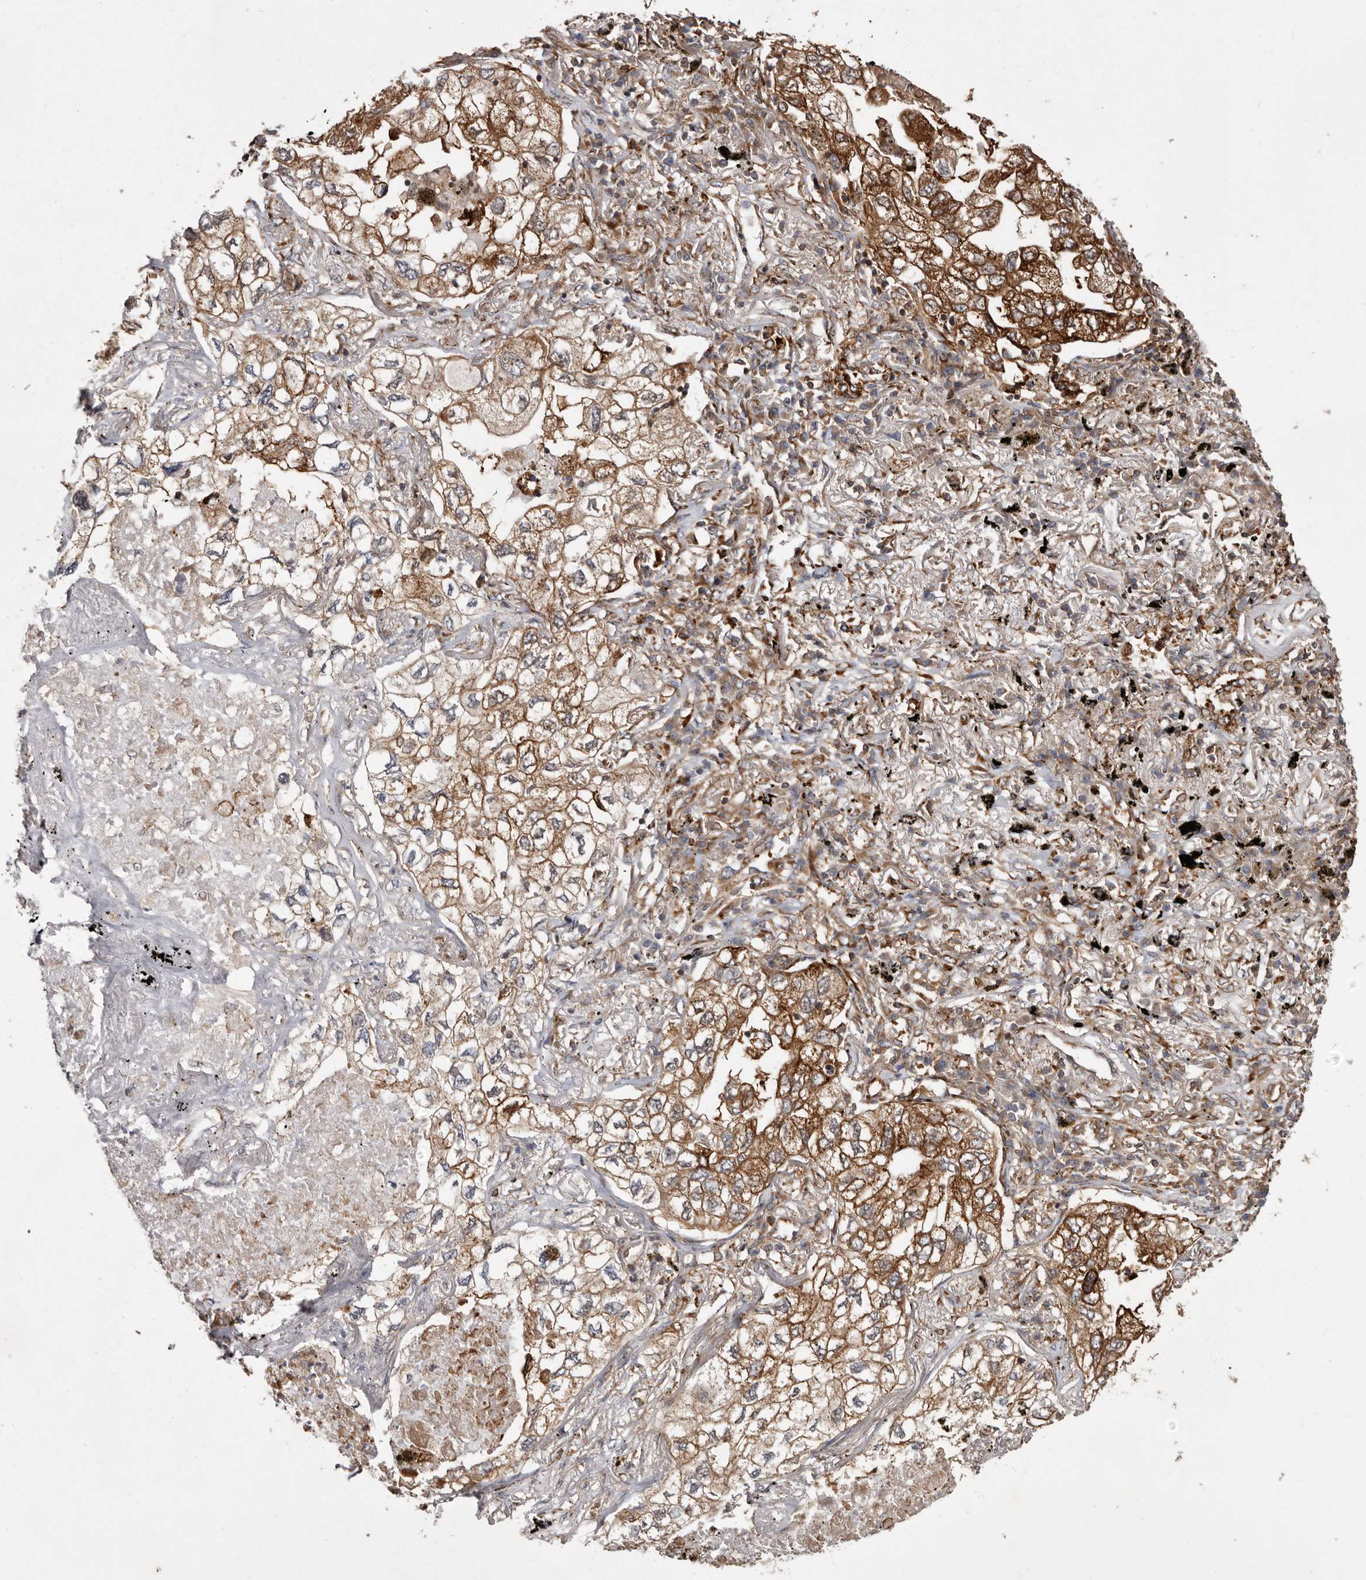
{"staining": {"intensity": "moderate", "quantity": ">75%", "location": "cytoplasmic/membranous"}, "tissue": "lung cancer", "cell_type": "Tumor cells", "image_type": "cancer", "snomed": [{"axis": "morphology", "description": "Adenocarcinoma, NOS"}, {"axis": "topography", "description": "Lung"}], "caption": "Brown immunohistochemical staining in lung cancer (adenocarcinoma) displays moderate cytoplasmic/membranous staining in about >75% of tumor cells.", "gene": "FLAD1", "patient": {"sex": "male", "age": 65}}